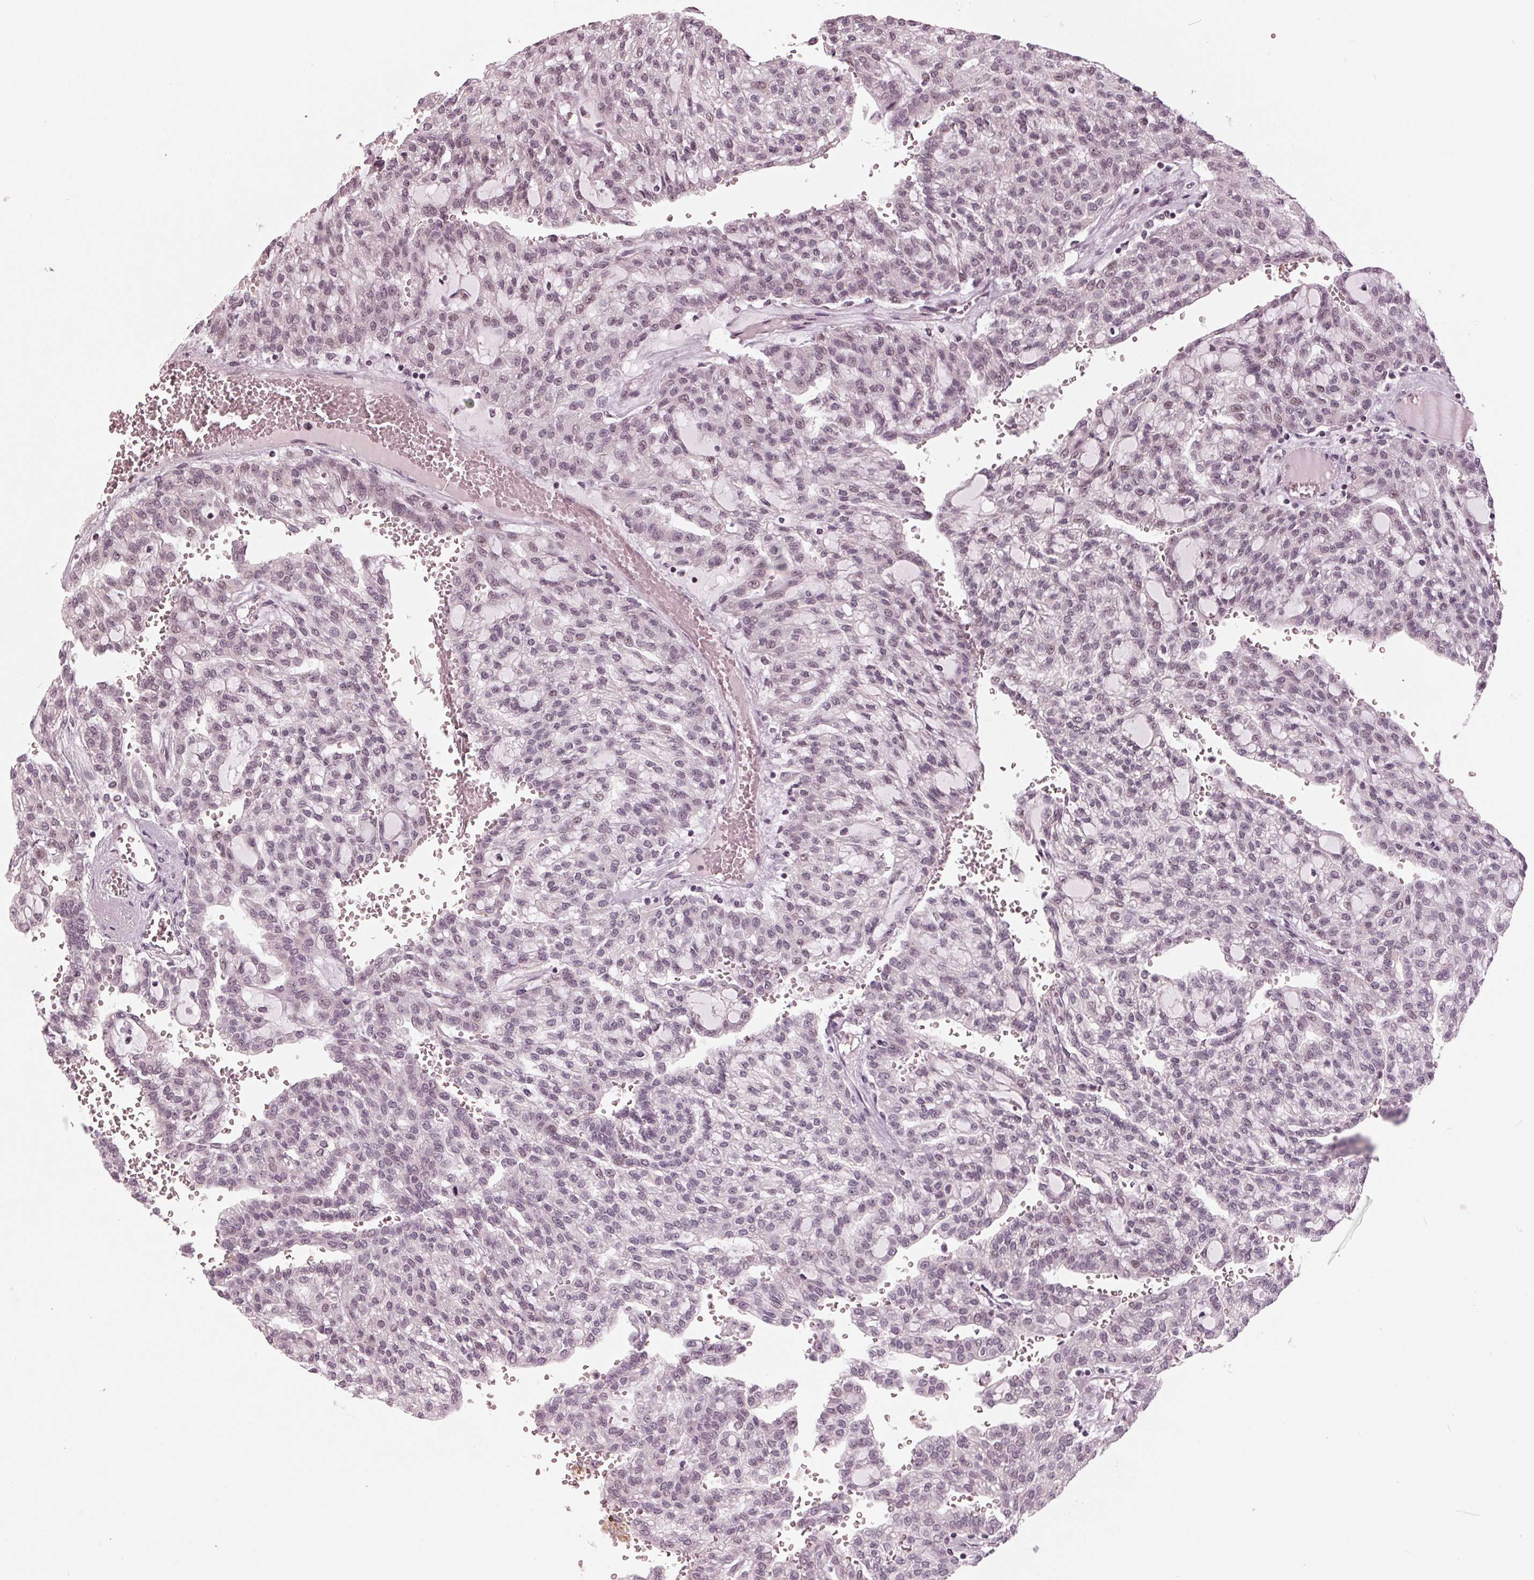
{"staining": {"intensity": "negative", "quantity": "none", "location": "none"}, "tissue": "renal cancer", "cell_type": "Tumor cells", "image_type": "cancer", "snomed": [{"axis": "morphology", "description": "Adenocarcinoma, NOS"}, {"axis": "topography", "description": "Kidney"}], "caption": "Immunohistochemistry of renal adenocarcinoma reveals no positivity in tumor cells.", "gene": "ADPRHL1", "patient": {"sex": "male", "age": 63}}